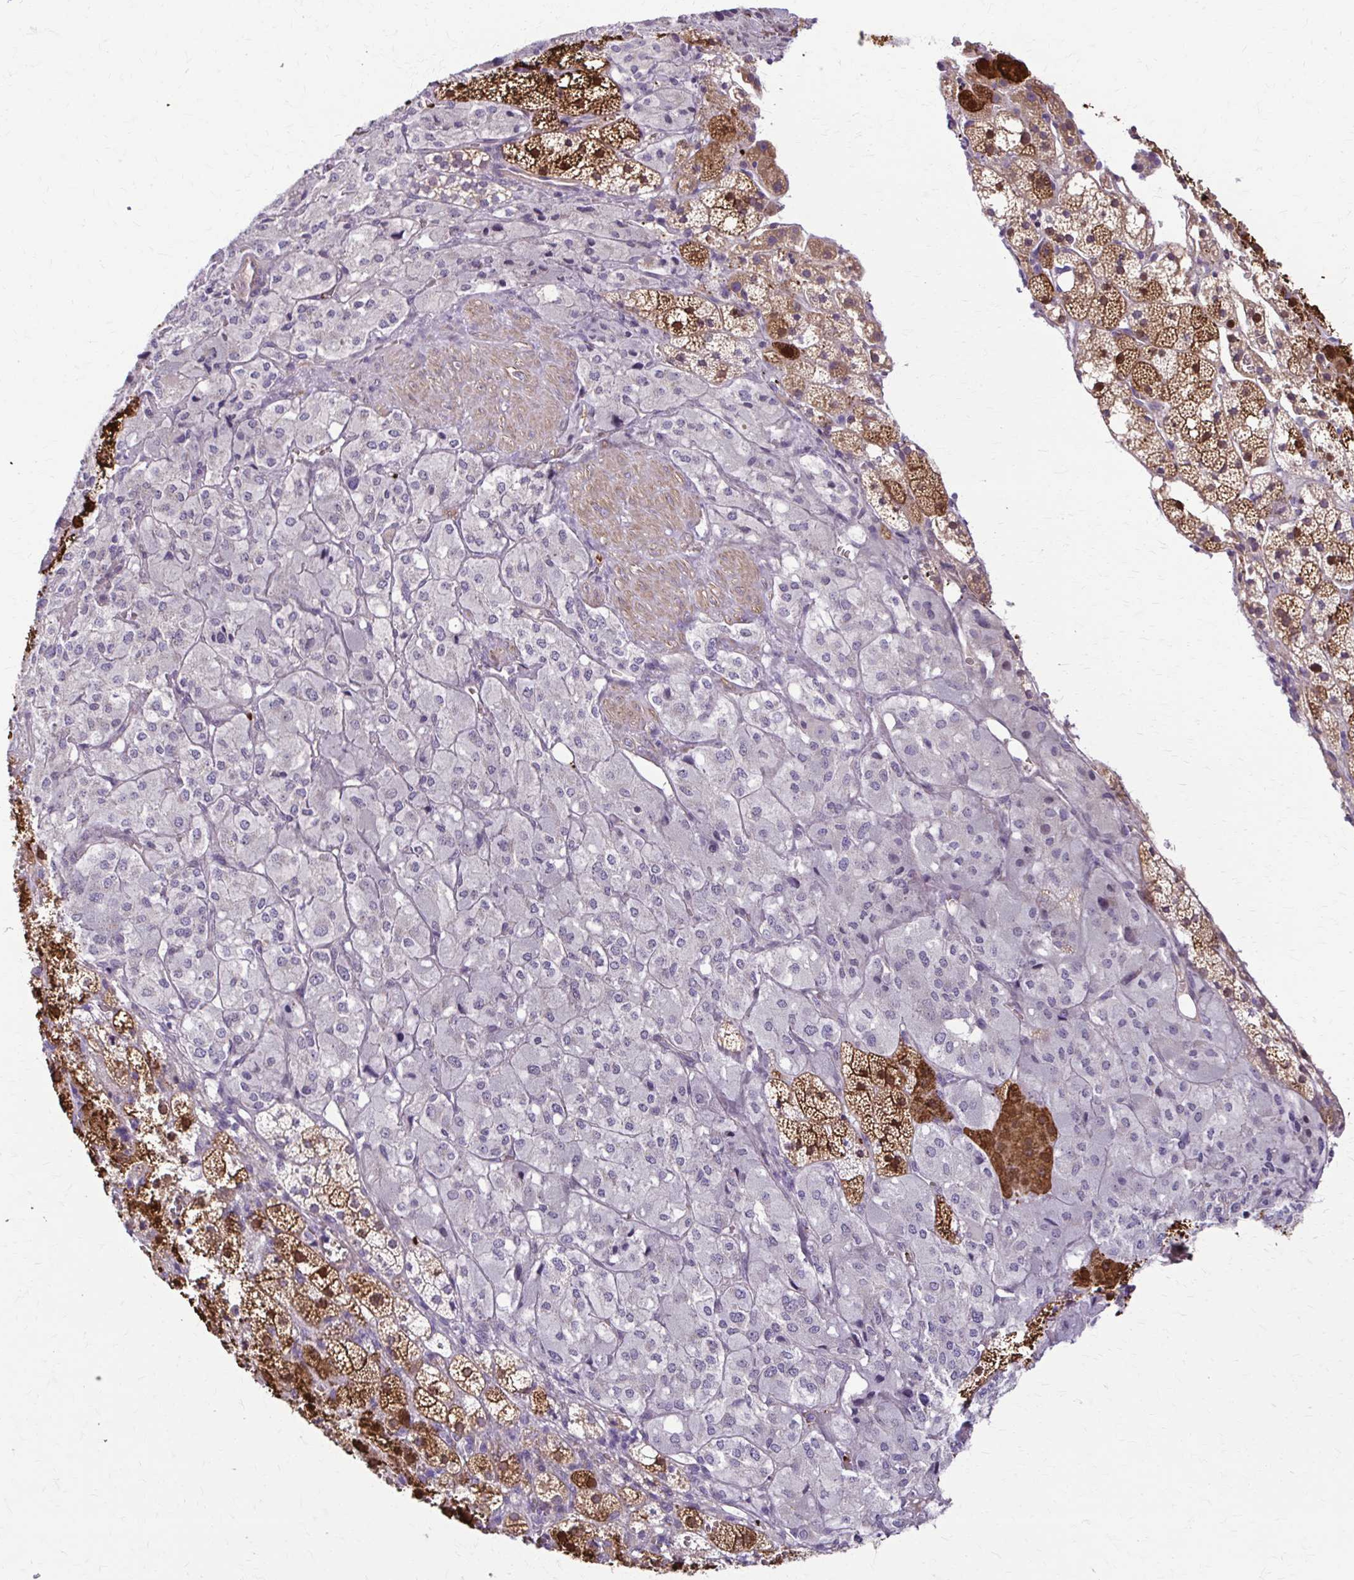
{"staining": {"intensity": "strong", "quantity": "25%-75%", "location": "cytoplasmic/membranous,nuclear"}, "tissue": "adrenal gland", "cell_type": "Glandular cells", "image_type": "normal", "snomed": [{"axis": "morphology", "description": "Normal tissue, NOS"}, {"axis": "topography", "description": "Adrenal gland"}], "caption": "Benign adrenal gland reveals strong cytoplasmic/membranous,nuclear expression in approximately 25%-75% of glandular cells, visualized by immunohistochemistry. Nuclei are stained in blue.", "gene": "DSP", "patient": {"sex": "male", "age": 53}}